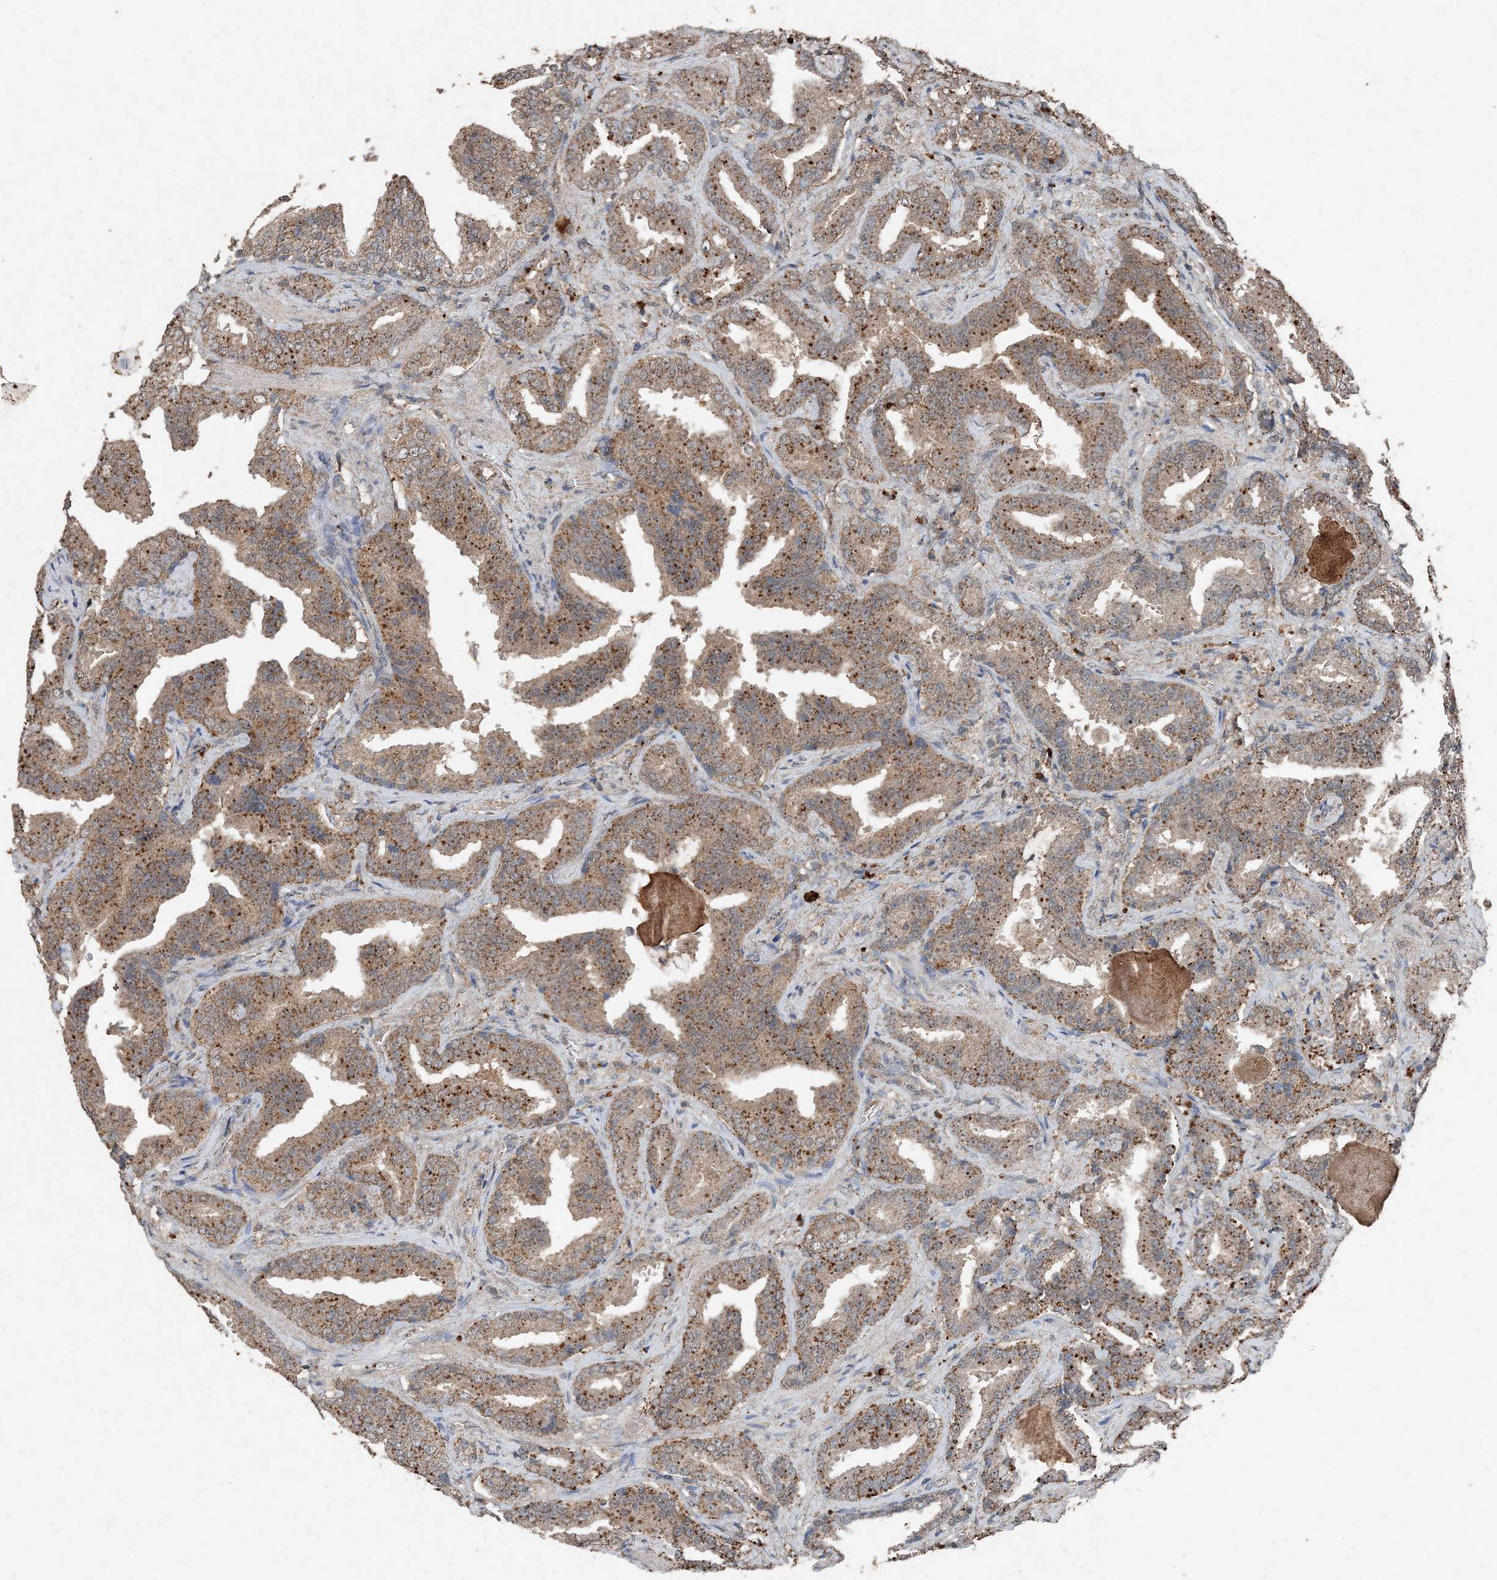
{"staining": {"intensity": "moderate", "quantity": "25%-75%", "location": "cytoplasmic/membranous"}, "tissue": "prostate cancer", "cell_type": "Tumor cells", "image_type": "cancer", "snomed": [{"axis": "morphology", "description": "Adenocarcinoma, Low grade"}, {"axis": "topography", "description": "Prostate"}], "caption": "A brown stain labels moderate cytoplasmic/membranous positivity of a protein in prostate low-grade adenocarcinoma tumor cells.", "gene": "FCN3", "patient": {"sex": "male", "age": 60}}